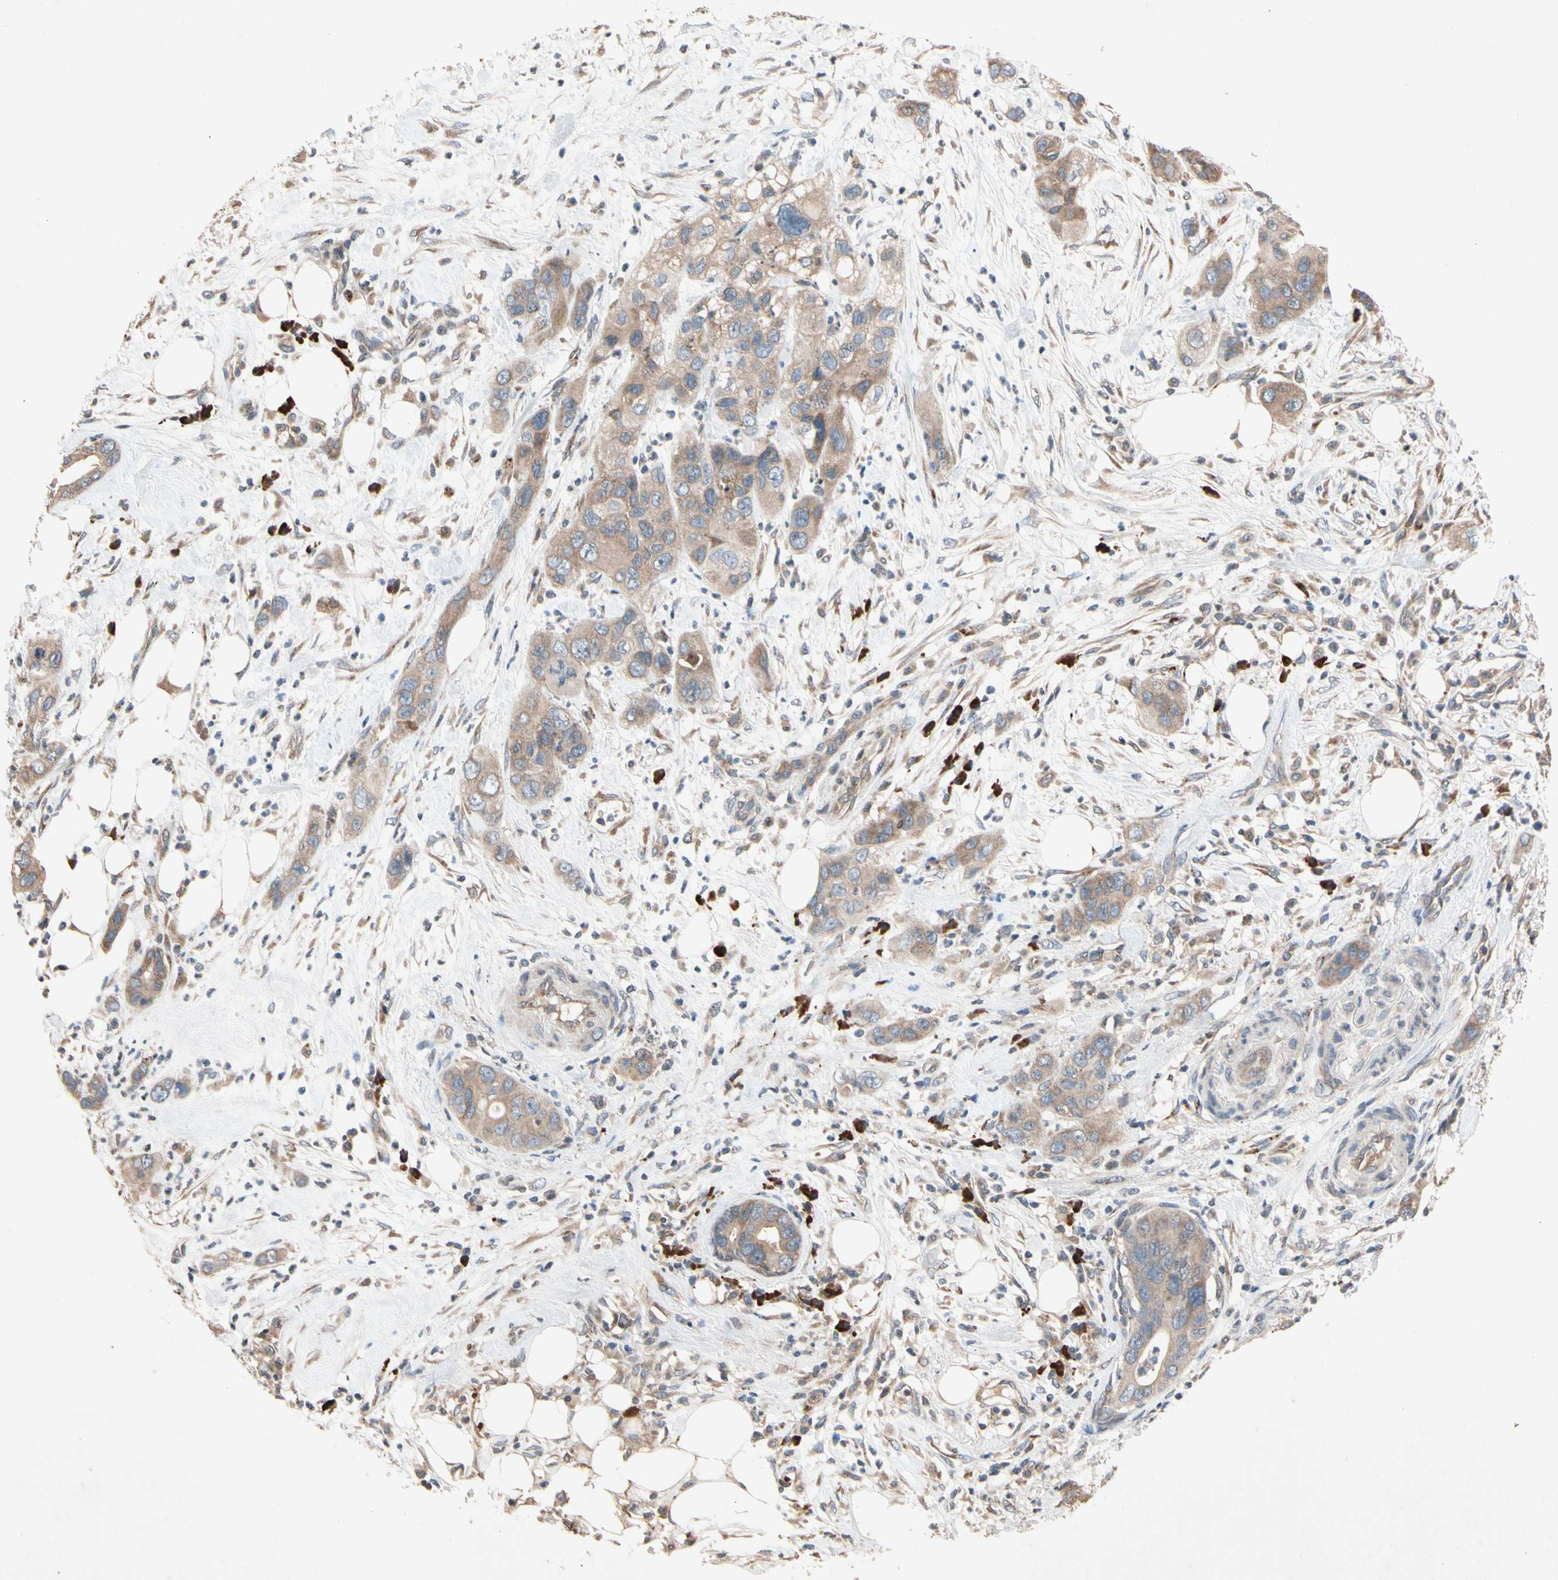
{"staining": {"intensity": "moderate", "quantity": ">75%", "location": "cytoplasmic/membranous"}, "tissue": "pancreatic cancer", "cell_type": "Tumor cells", "image_type": "cancer", "snomed": [{"axis": "morphology", "description": "Adenocarcinoma, NOS"}, {"axis": "topography", "description": "Pancreas"}], "caption": "Protein staining exhibits moderate cytoplasmic/membranous positivity in approximately >75% of tumor cells in pancreatic cancer (adenocarcinoma). Immunohistochemistry (ihc) stains the protein in brown and the nuclei are stained blue.", "gene": "PRDX4", "patient": {"sex": "female", "age": 71}}